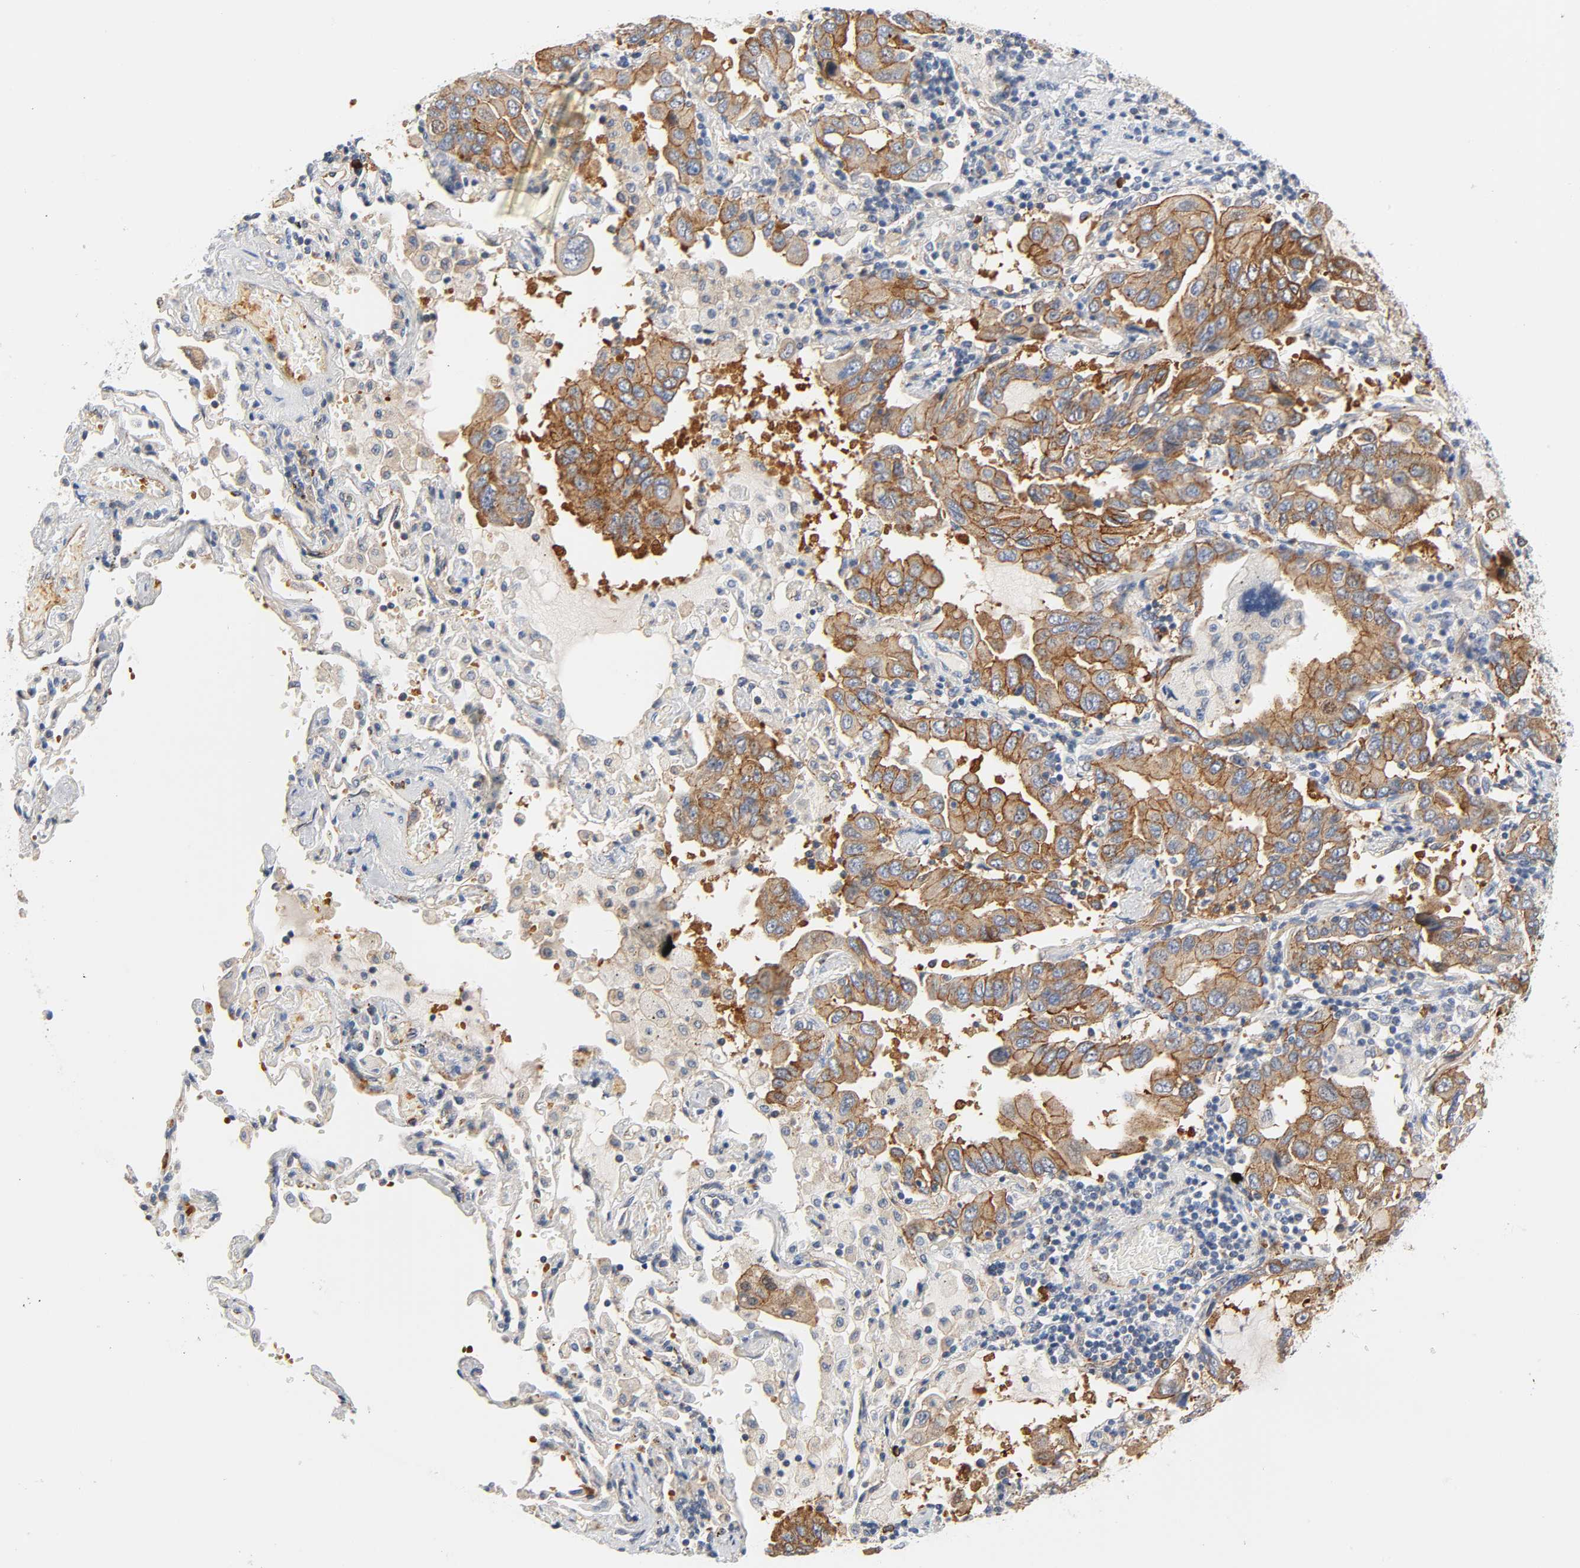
{"staining": {"intensity": "moderate", "quantity": ">75%", "location": "cytoplasmic/membranous"}, "tissue": "lung cancer", "cell_type": "Tumor cells", "image_type": "cancer", "snomed": [{"axis": "morphology", "description": "Adenocarcinoma, NOS"}, {"axis": "topography", "description": "Lung"}], "caption": "Protein staining displays moderate cytoplasmic/membranous staining in approximately >75% of tumor cells in adenocarcinoma (lung).", "gene": "CD2AP", "patient": {"sex": "male", "age": 64}}